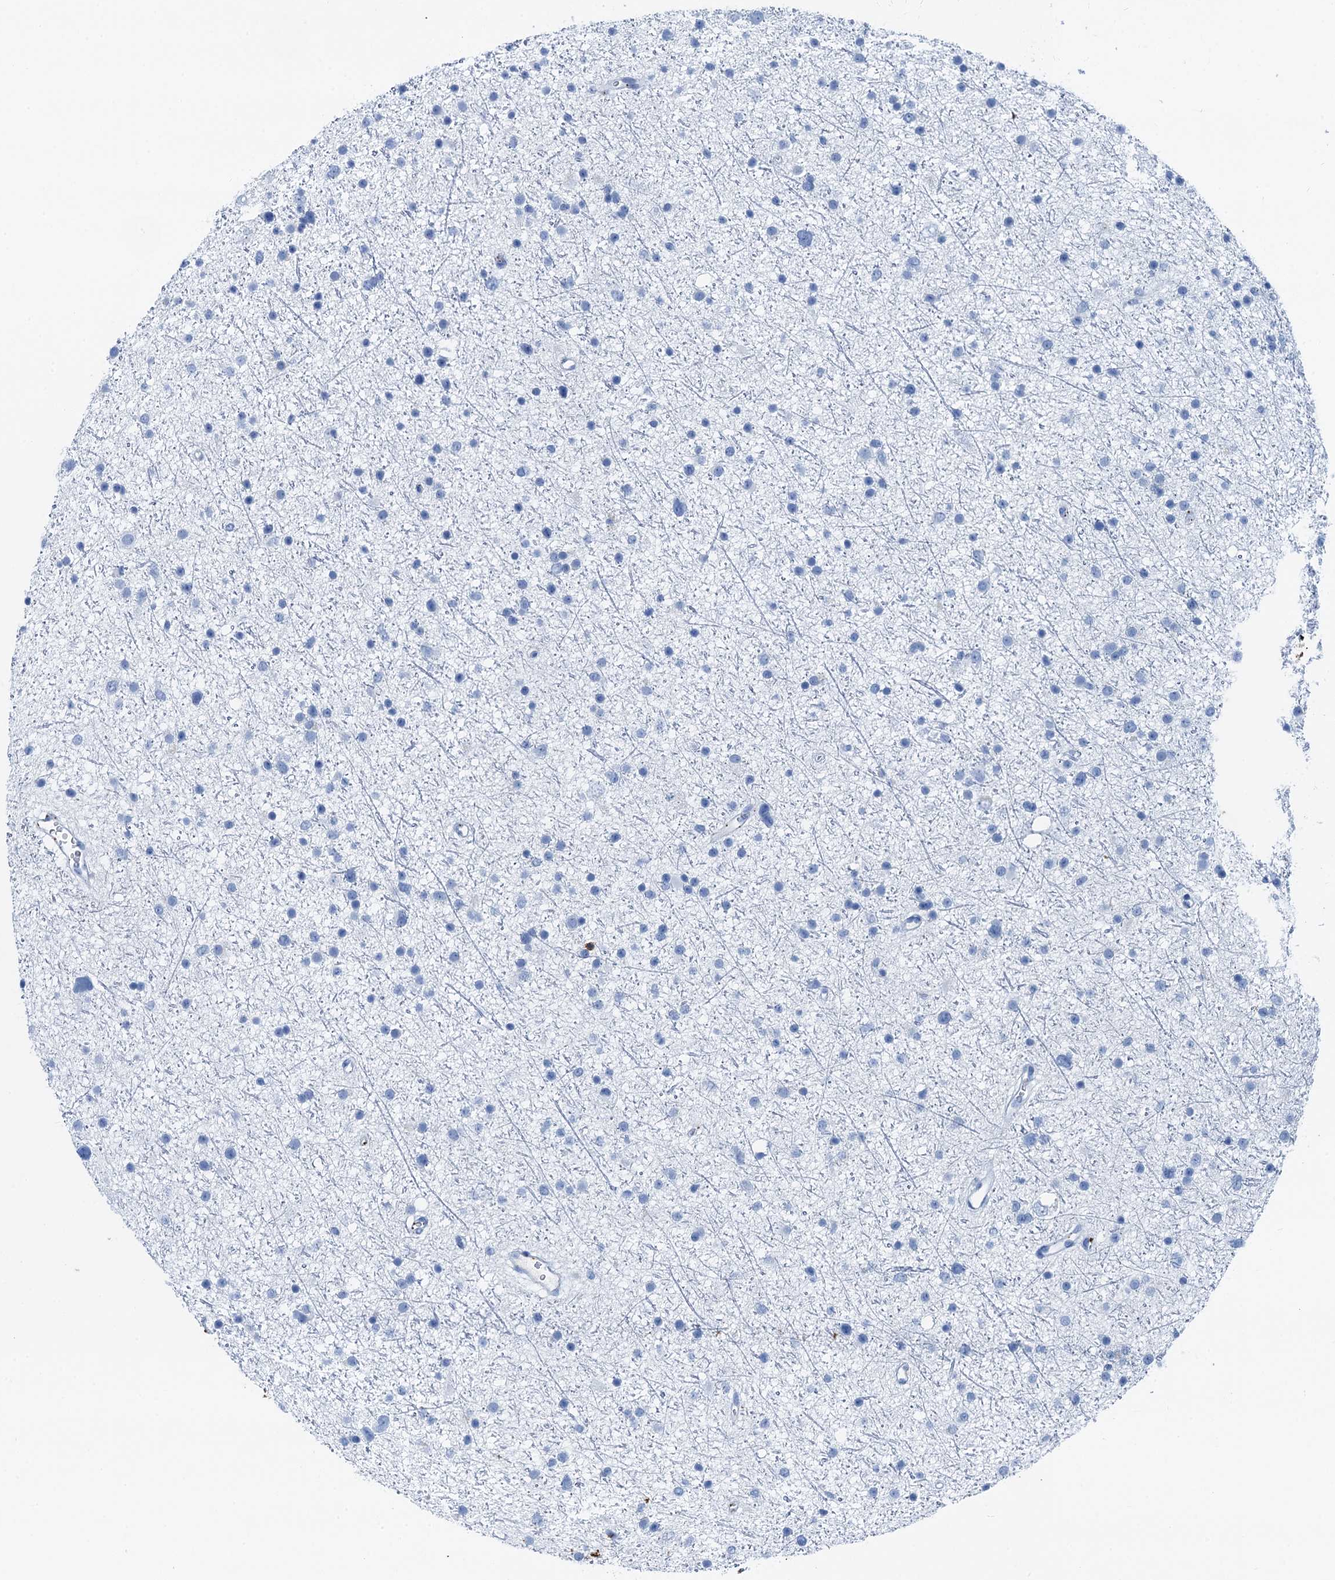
{"staining": {"intensity": "negative", "quantity": "none", "location": "none"}, "tissue": "glioma", "cell_type": "Tumor cells", "image_type": "cancer", "snomed": [{"axis": "morphology", "description": "Glioma, malignant, Low grade"}, {"axis": "topography", "description": "Cerebral cortex"}], "caption": "An image of human glioma is negative for staining in tumor cells.", "gene": "PLAC8", "patient": {"sex": "female", "age": 39}}